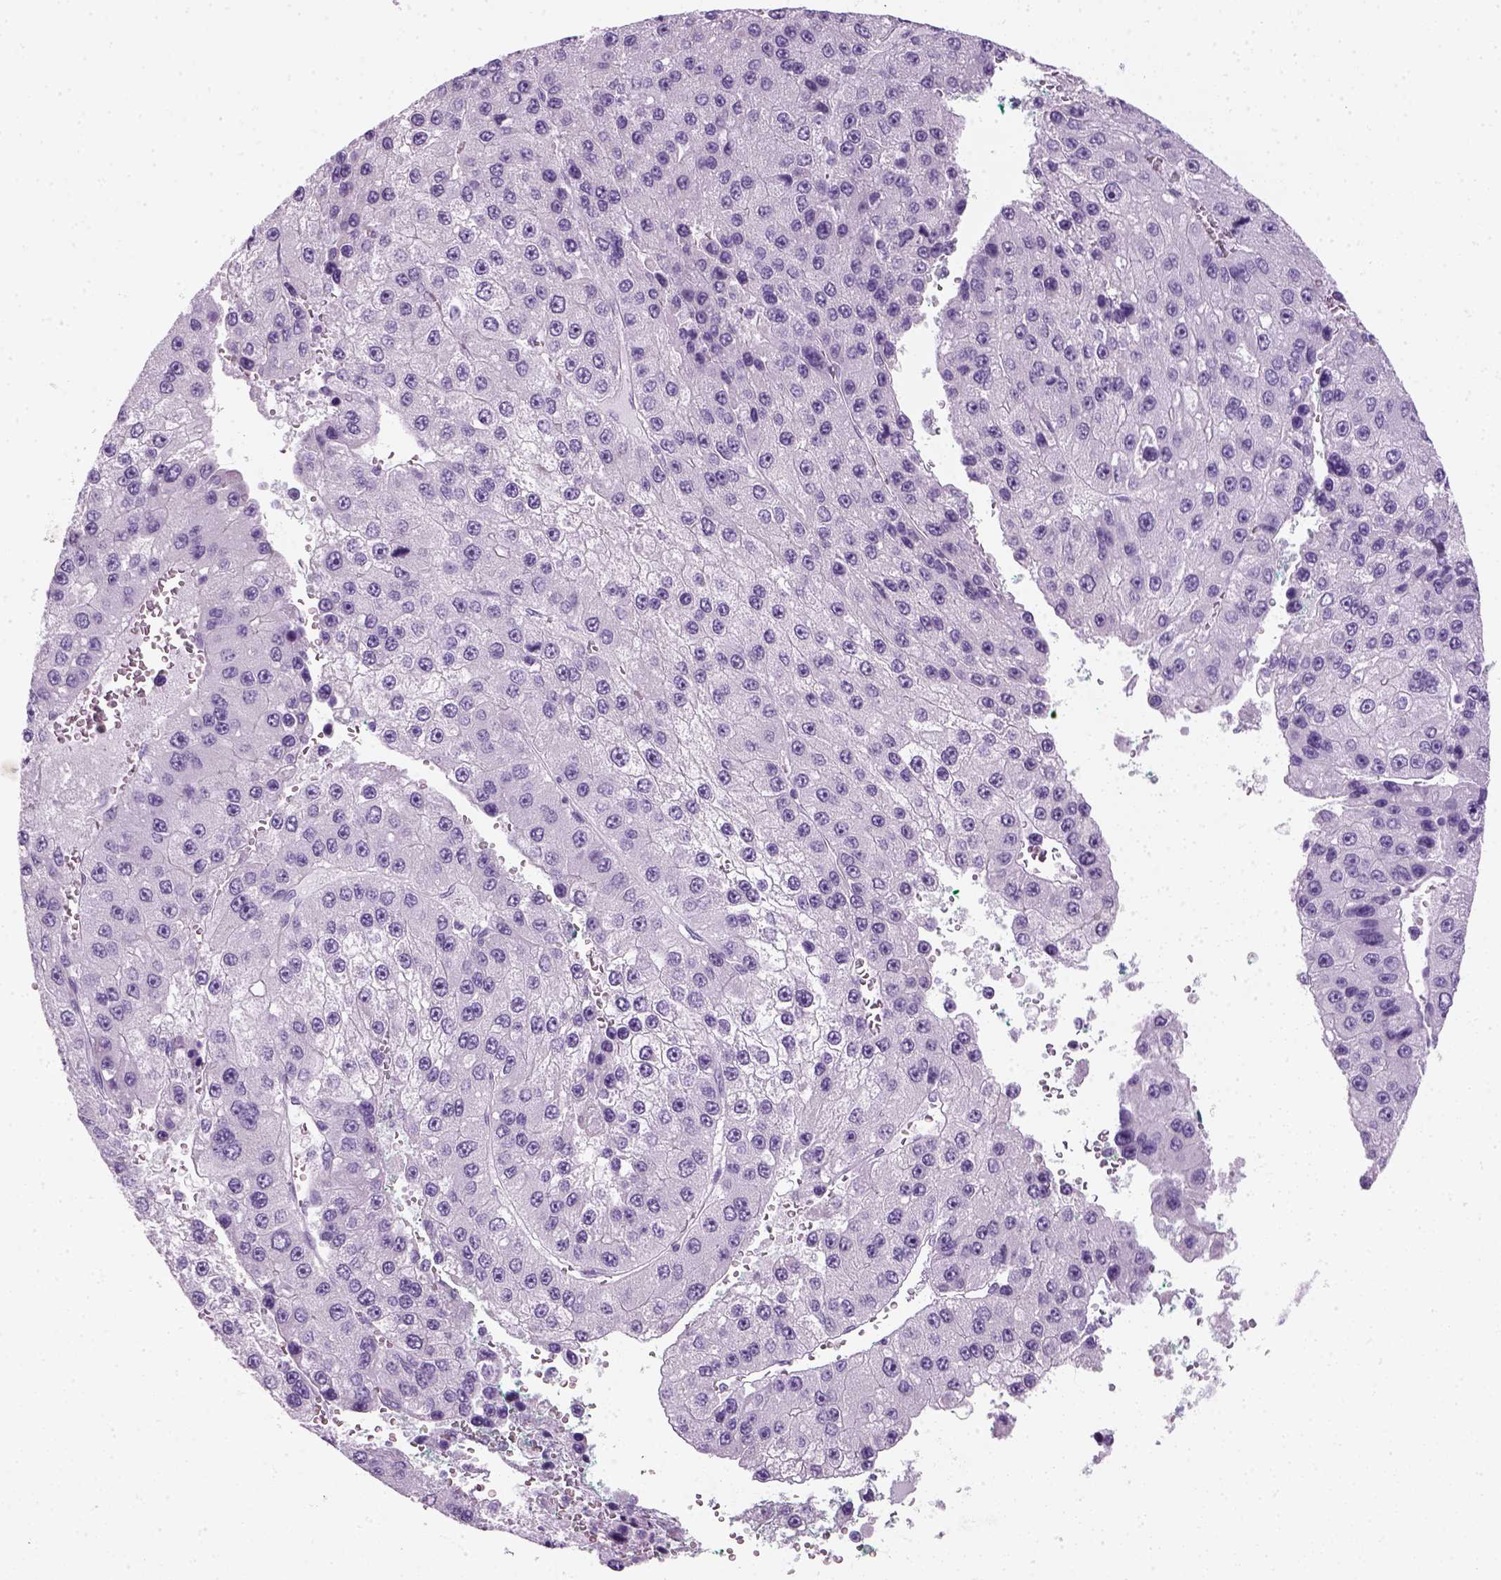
{"staining": {"intensity": "negative", "quantity": "none", "location": "none"}, "tissue": "liver cancer", "cell_type": "Tumor cells", "image_type": "cancer", "snomed": [{"axis": "morphology", "description": "Carcinoma, Hepatocellular, NOS"}, {"axis": "topography", "description": "Liver"}], "caption": "This is a image of immunohistochemistry (IHC) staining of liver hepatocellular carcinoma, which shows no expression in tumor cells. (DAB (3,3'-diaminobenzidine) immunohistochemistry, high magnification).", "gene": "SLC12A5", "patient": {"sex": "female", "age": 73}}